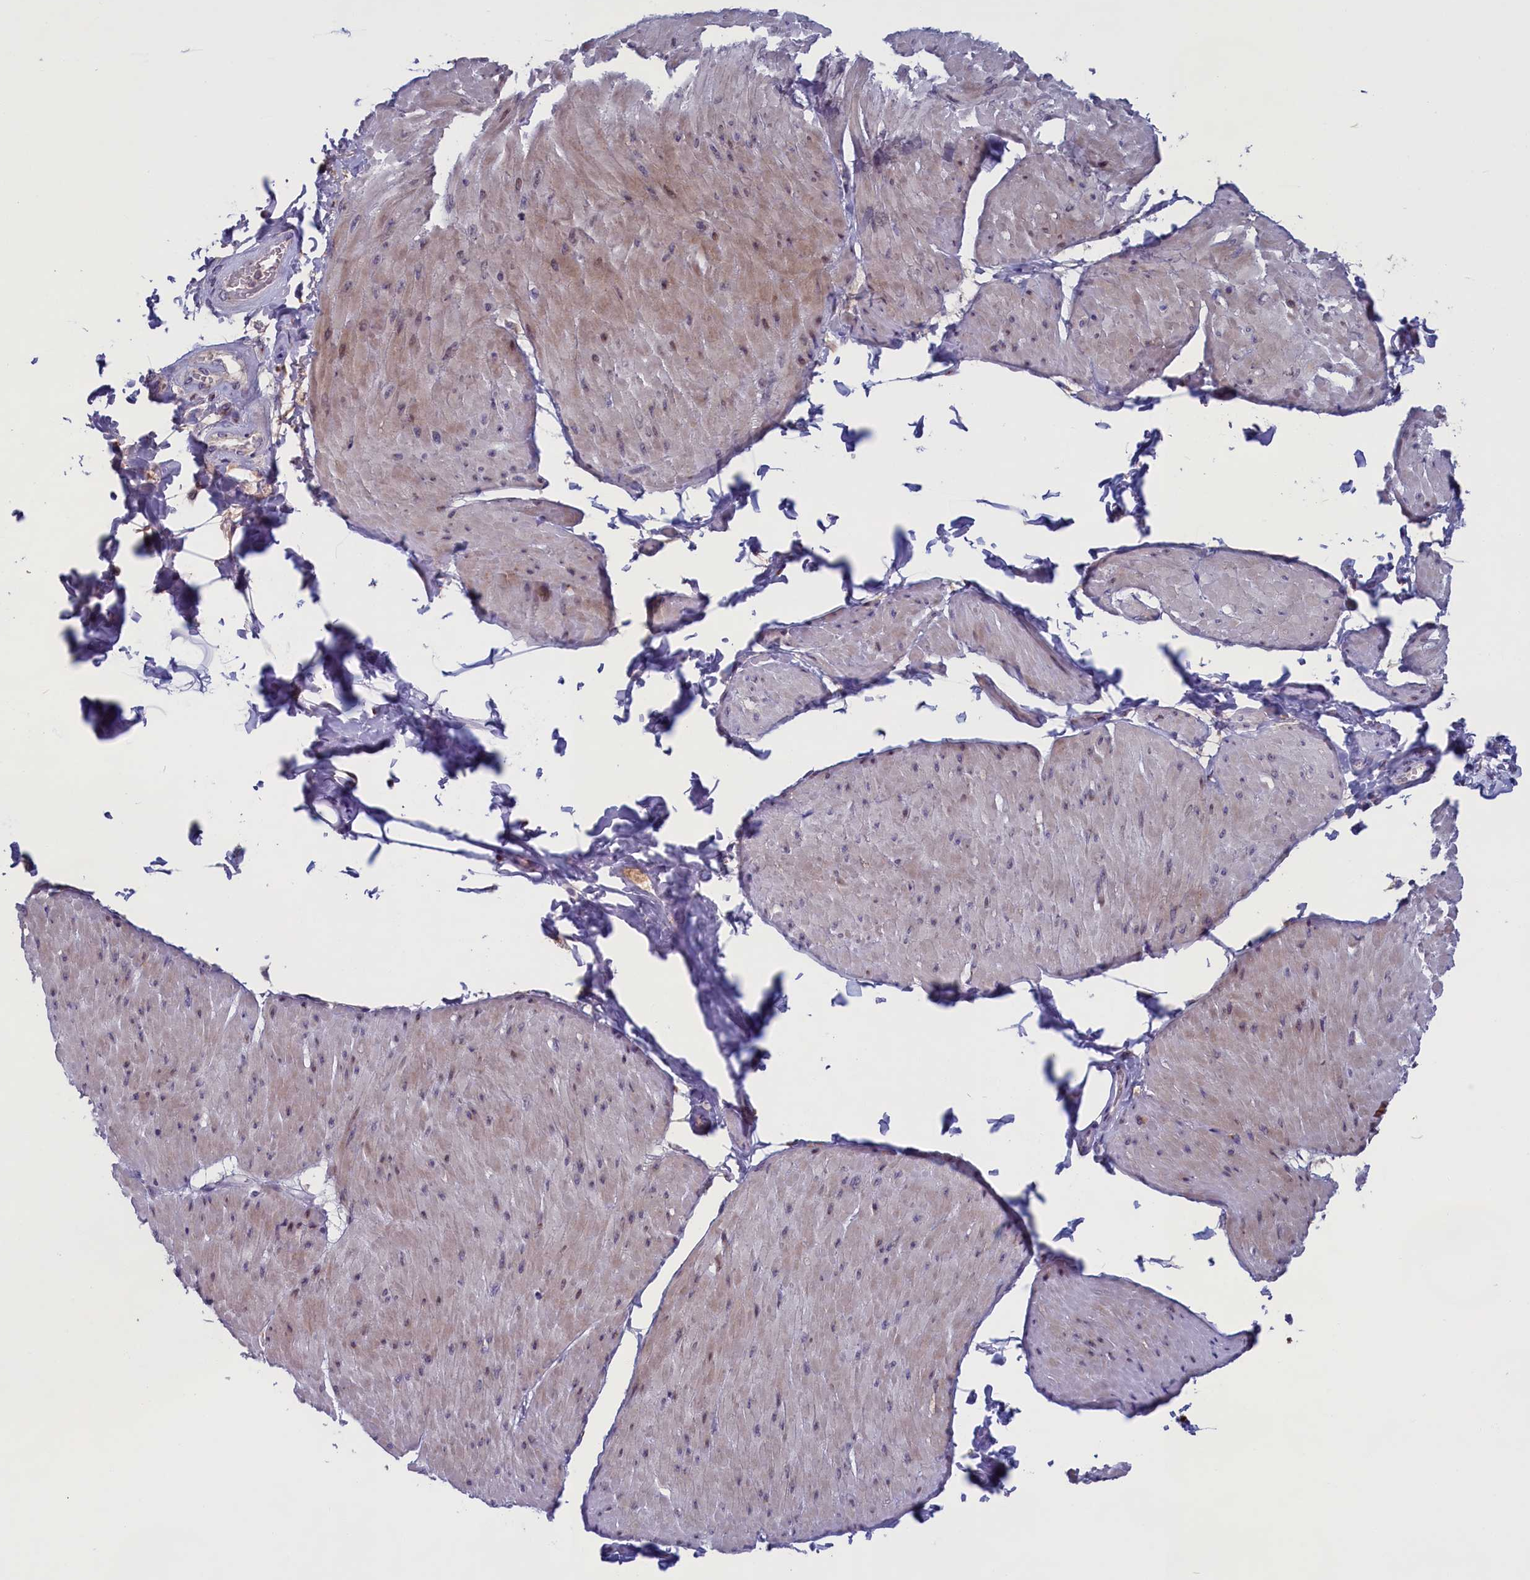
{"staining": {"intensity": "weak", "quantity": "25%-75%", "location": "cytoplasmic/membranous"}, "tissue": "smooth muscle", "cell_type": "Smooth muscle cells", "image_type": "normal", "snomed": [{"axis": "morphology", "description": "Urothelial carcinoma, High grade"}, {"axis": "topography", "description": "Urinary bladder"}], "caption": "Brown immunohistochemical staining in unremarkable human smooth muscle exhibits weak cytoplasmic/membranous positivity in about 25%-75% of smooth muscle cells. Nuclei are stained in blue.", "gene": "LIG1", "patient": {"sex": "male", "age": 46}}